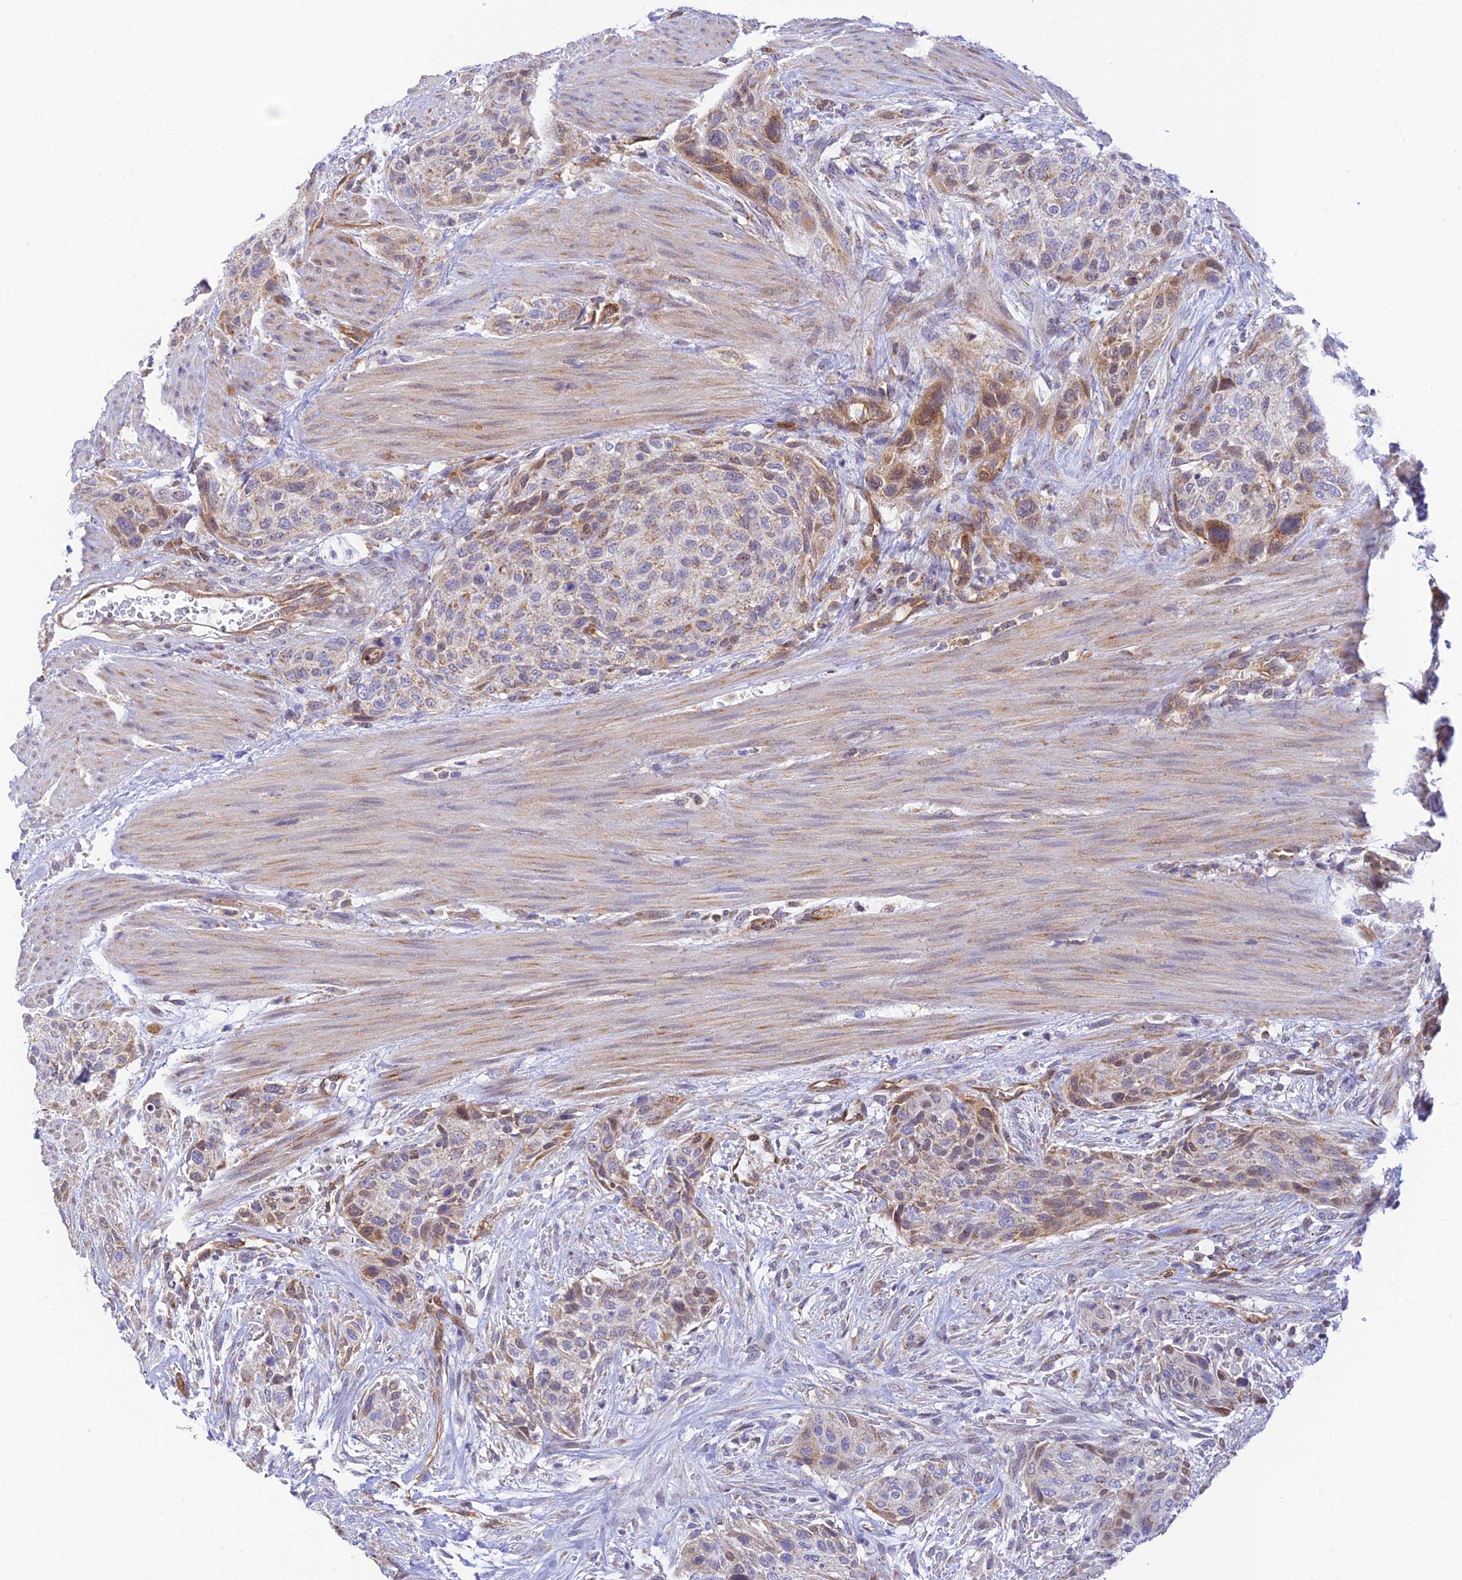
{"staining": {"intensity": "moderate", "quantity": "<25%", "location": "cytoplasmic/membranous"}, "tissue": "urothelial cancer", "cell_type": "Tumor cells", "image_type": "cancer", "snomed": [{"axis": "morphology", "description": "Urothelial carcinoma, High grade"}, {"axis": "topography", "description": "Urinary bladder"}], "caption": "A brown stain shows moderate cytoplasmic/membranous staining of a protein in urothelial carcinoma (high-grade) tumor cells. (Brightfield microscopy of DAB IHC at high magnification).", "gene": "LYSMD2", "patient": {"sex": "male", "age": 35}}